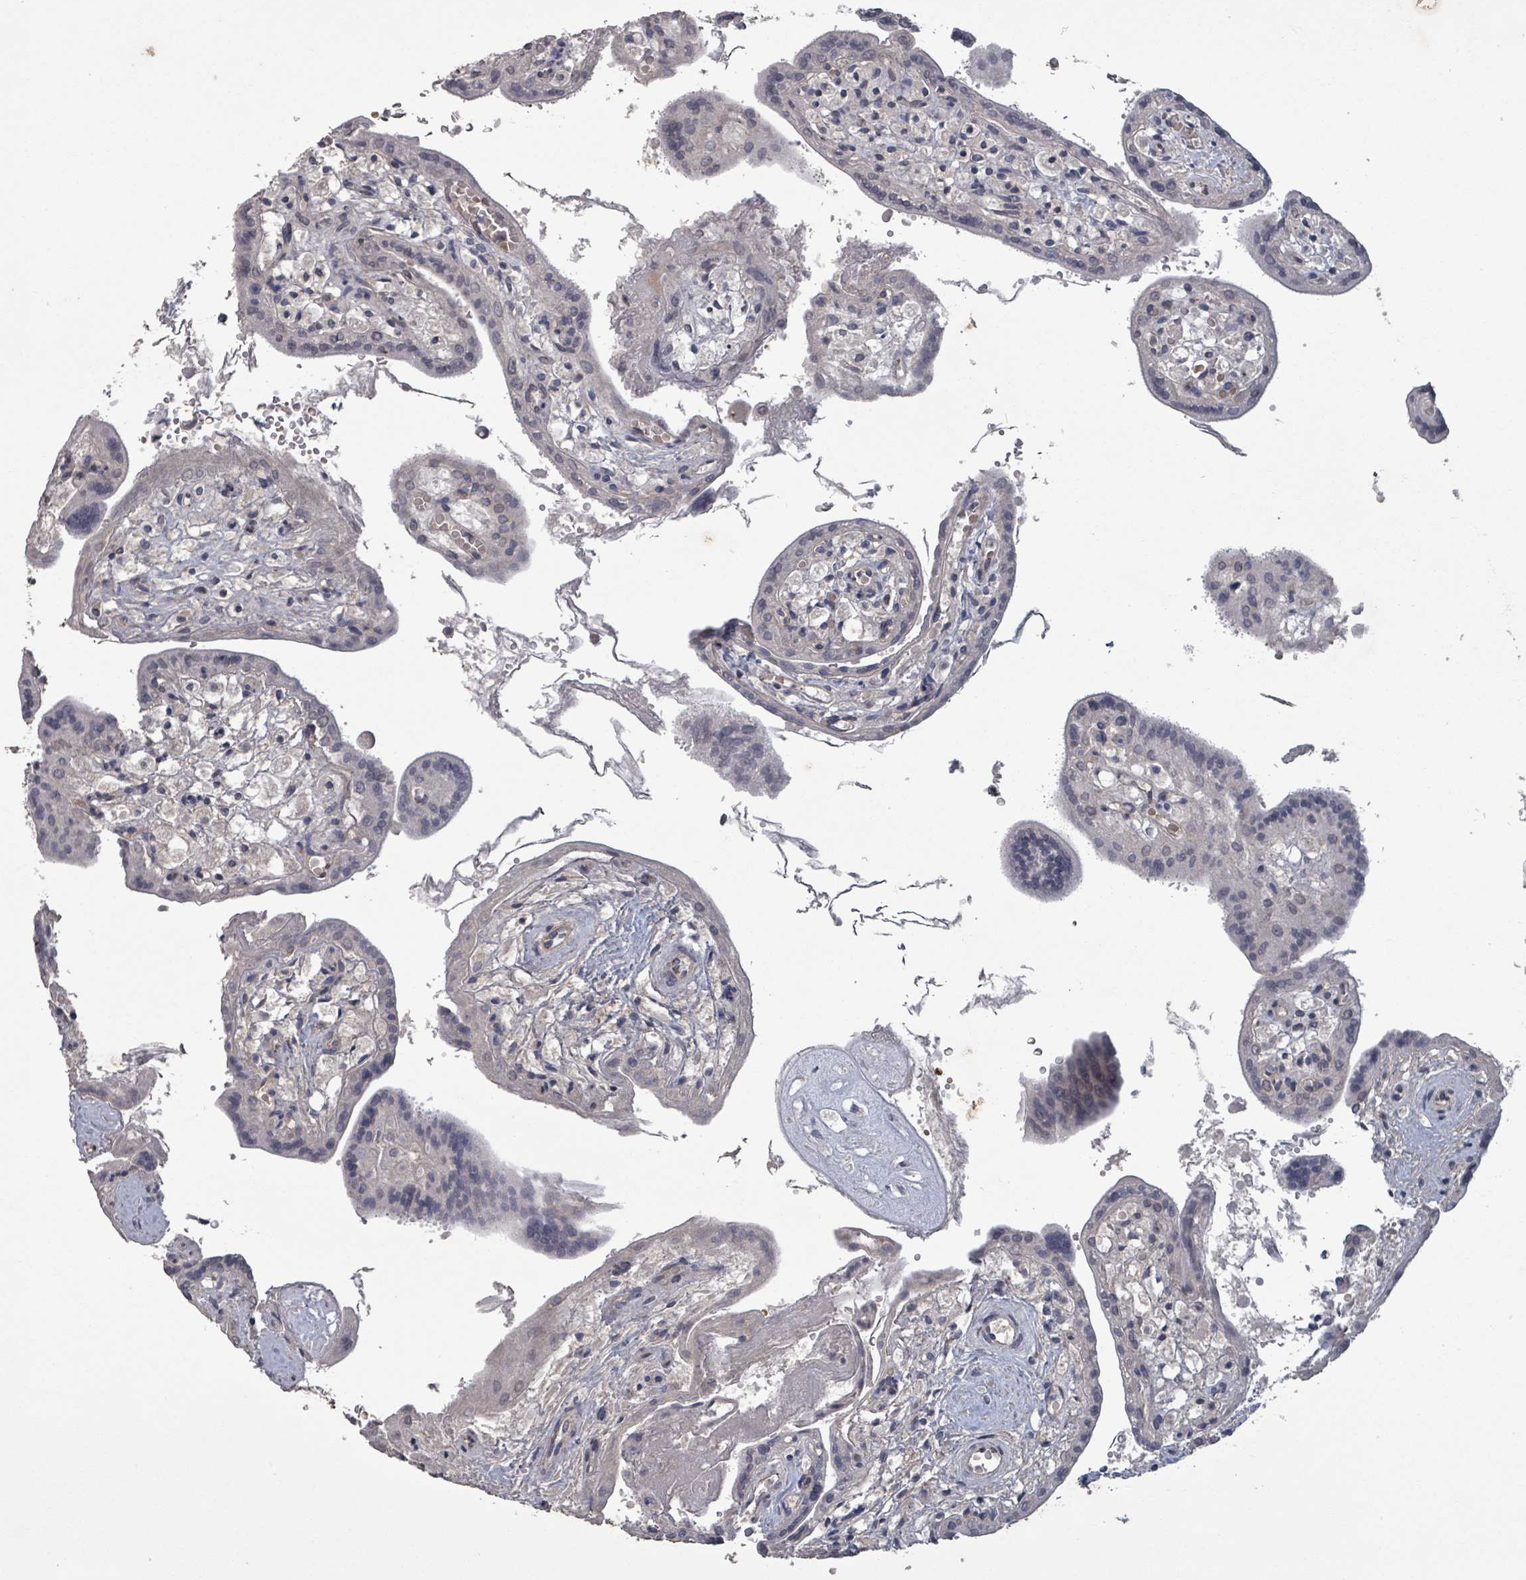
{"staining": {"intensity": "negative", "quantity": "none", "location": "none"}, "tissue": "placenta", "cell_type": "Trophoblastic cells", "image_type": "normal", "snomed": [{"axis": "morphology", "description": "Normal tissue, NOS"}, {"axis": "topography", "description": "Placenta"}], "caption": "Trophoblastic cells show no significant protein staining in normal placenta. Brightfield microscopy of IHC stained with DAB (brown) and hematoxylin (blue), captured at high magnification.", "gene": "GRM8", "patient": {"sex": "female", "age": 37}}